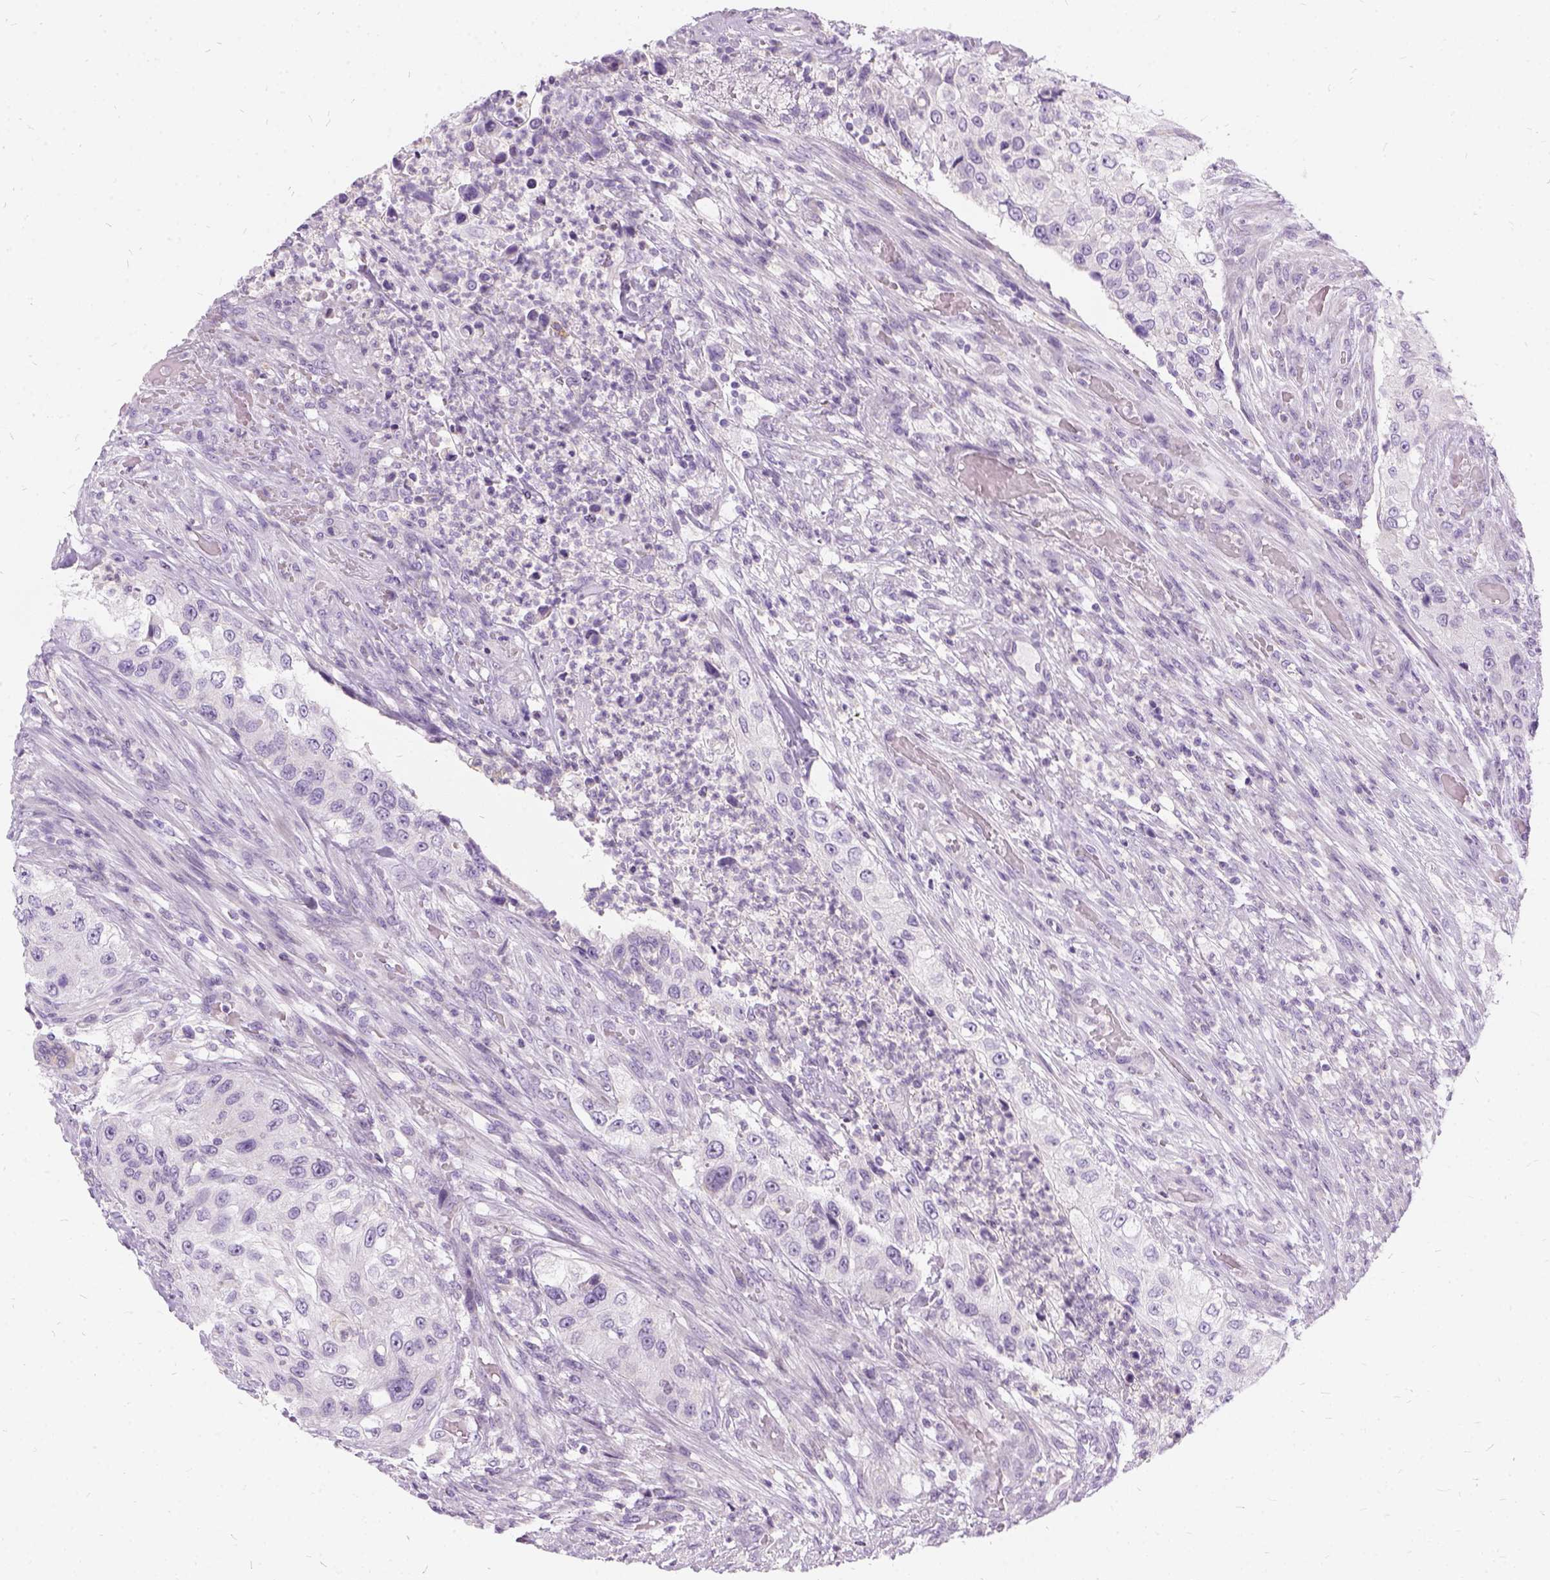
{"staining": {"intensity": "negative", "quantity": "none", "location": "none"}, "tissue": "urothelial cancer", "cell_type": "Tumor cells", "image_type": "cancer", "snomed": [{"axis": "morphology", "description": "Urothelial carcinoma, High grade"}, {"axis": "topography", "description": "Urinary bladder"}], "caption": "This is a photomicrograph of IHC staining of urothelial cancer, which shows no staining in tumor cells.", "gene": "FDX1", "patient": {"sex": "female", "age": 60}}